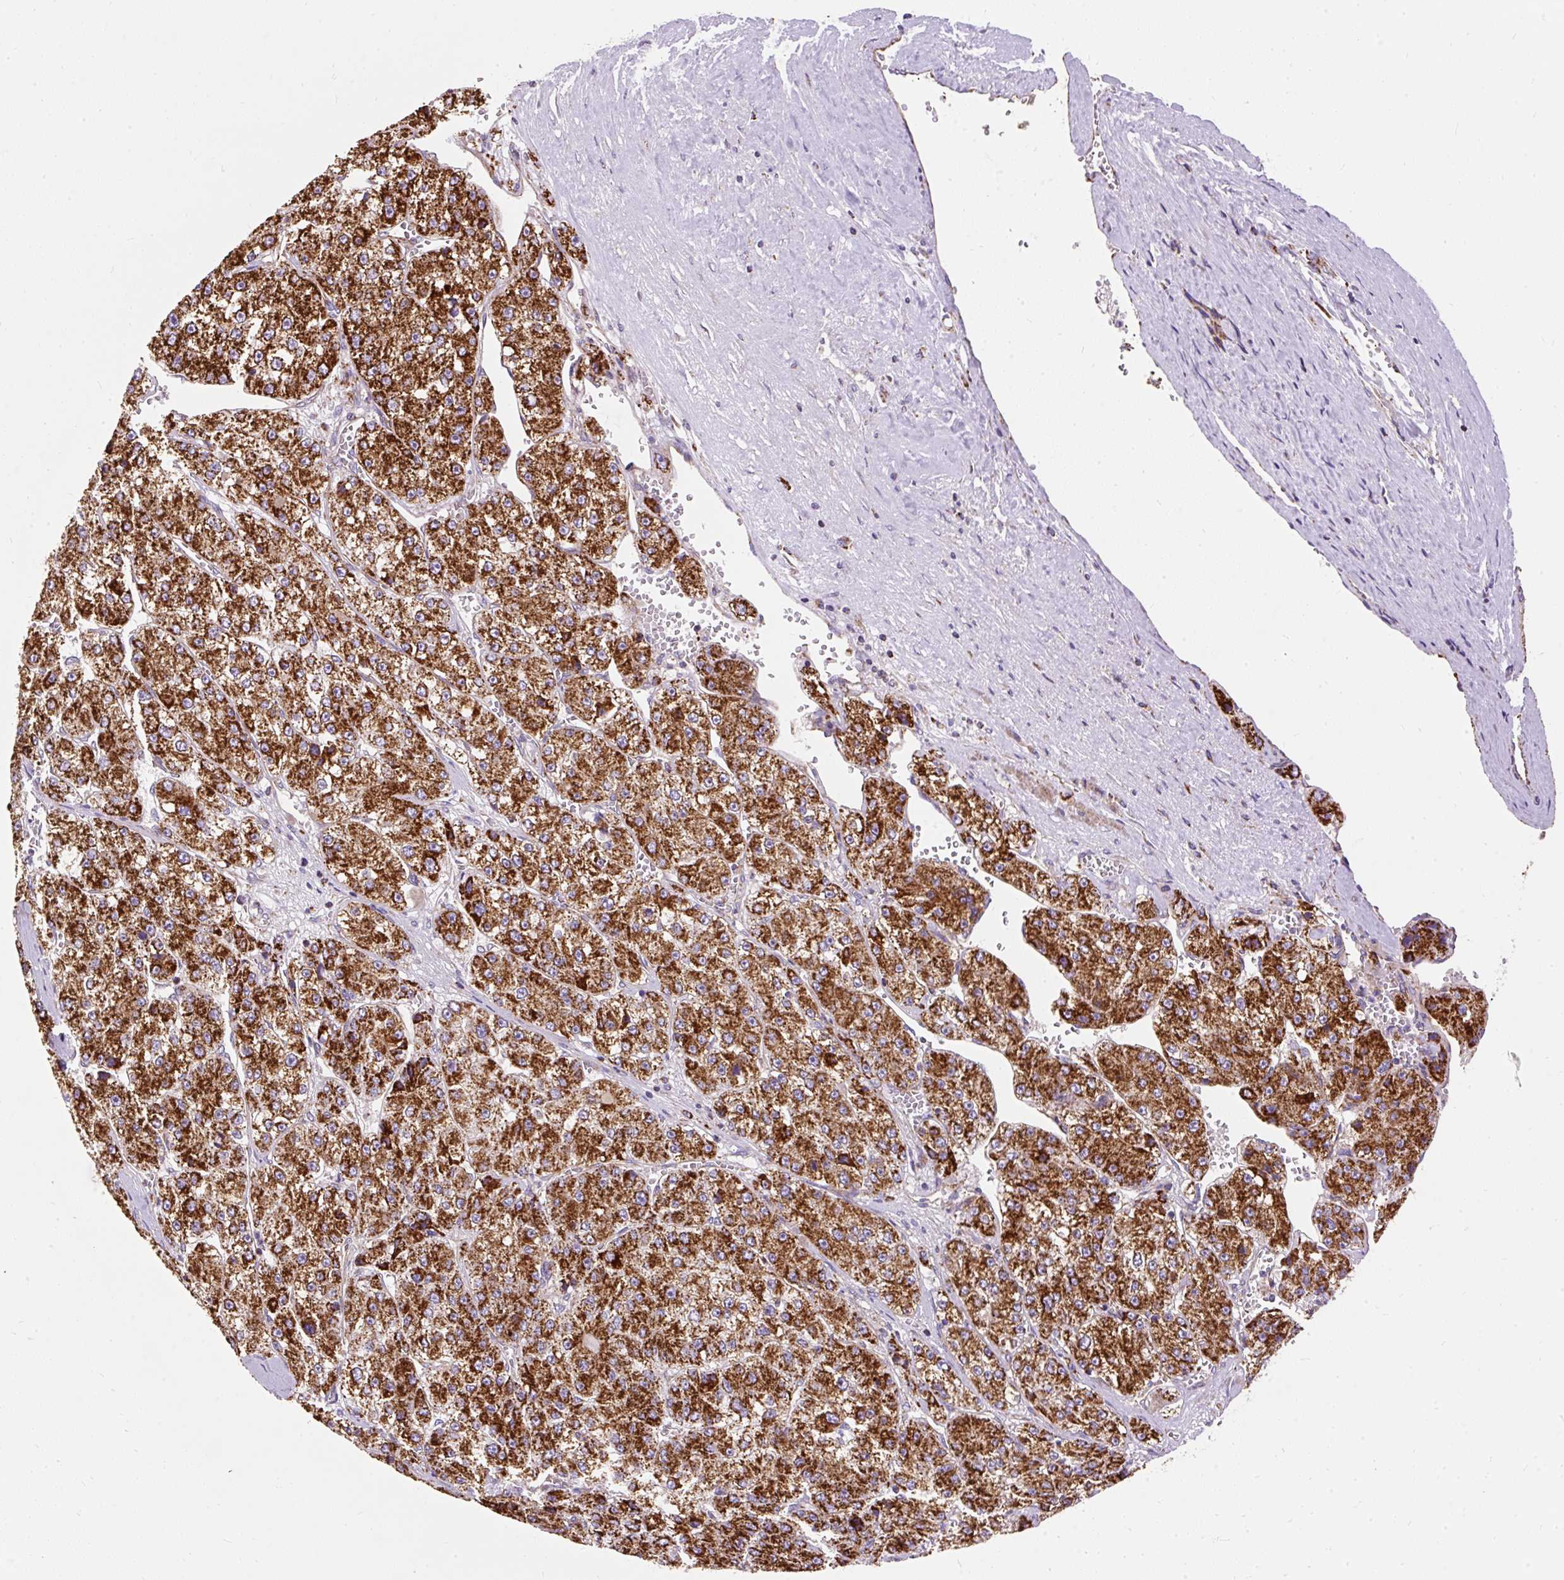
{"staining": {"intensity": "strong", "quantity": ">75%", "location": "cytoplasmic/membranous"}, "tissue": "liver cancer", "cell_type": "Tumor cells", "image_type": "cancer", "snomed": [{"axis": "morphology", "description": "Carcinoma, Hepatocellular, NOS"}, {"axis": "topography", "description": "Liver"}], "caption": "The image reveals a brown stain indicating the presence of a protein in the cytoplasmic/membranous of tumor cells in liver cancer (hepatocellular carcinoma).", "gene": "CEP290", "patient": {"sex": "female", "age": 73}}